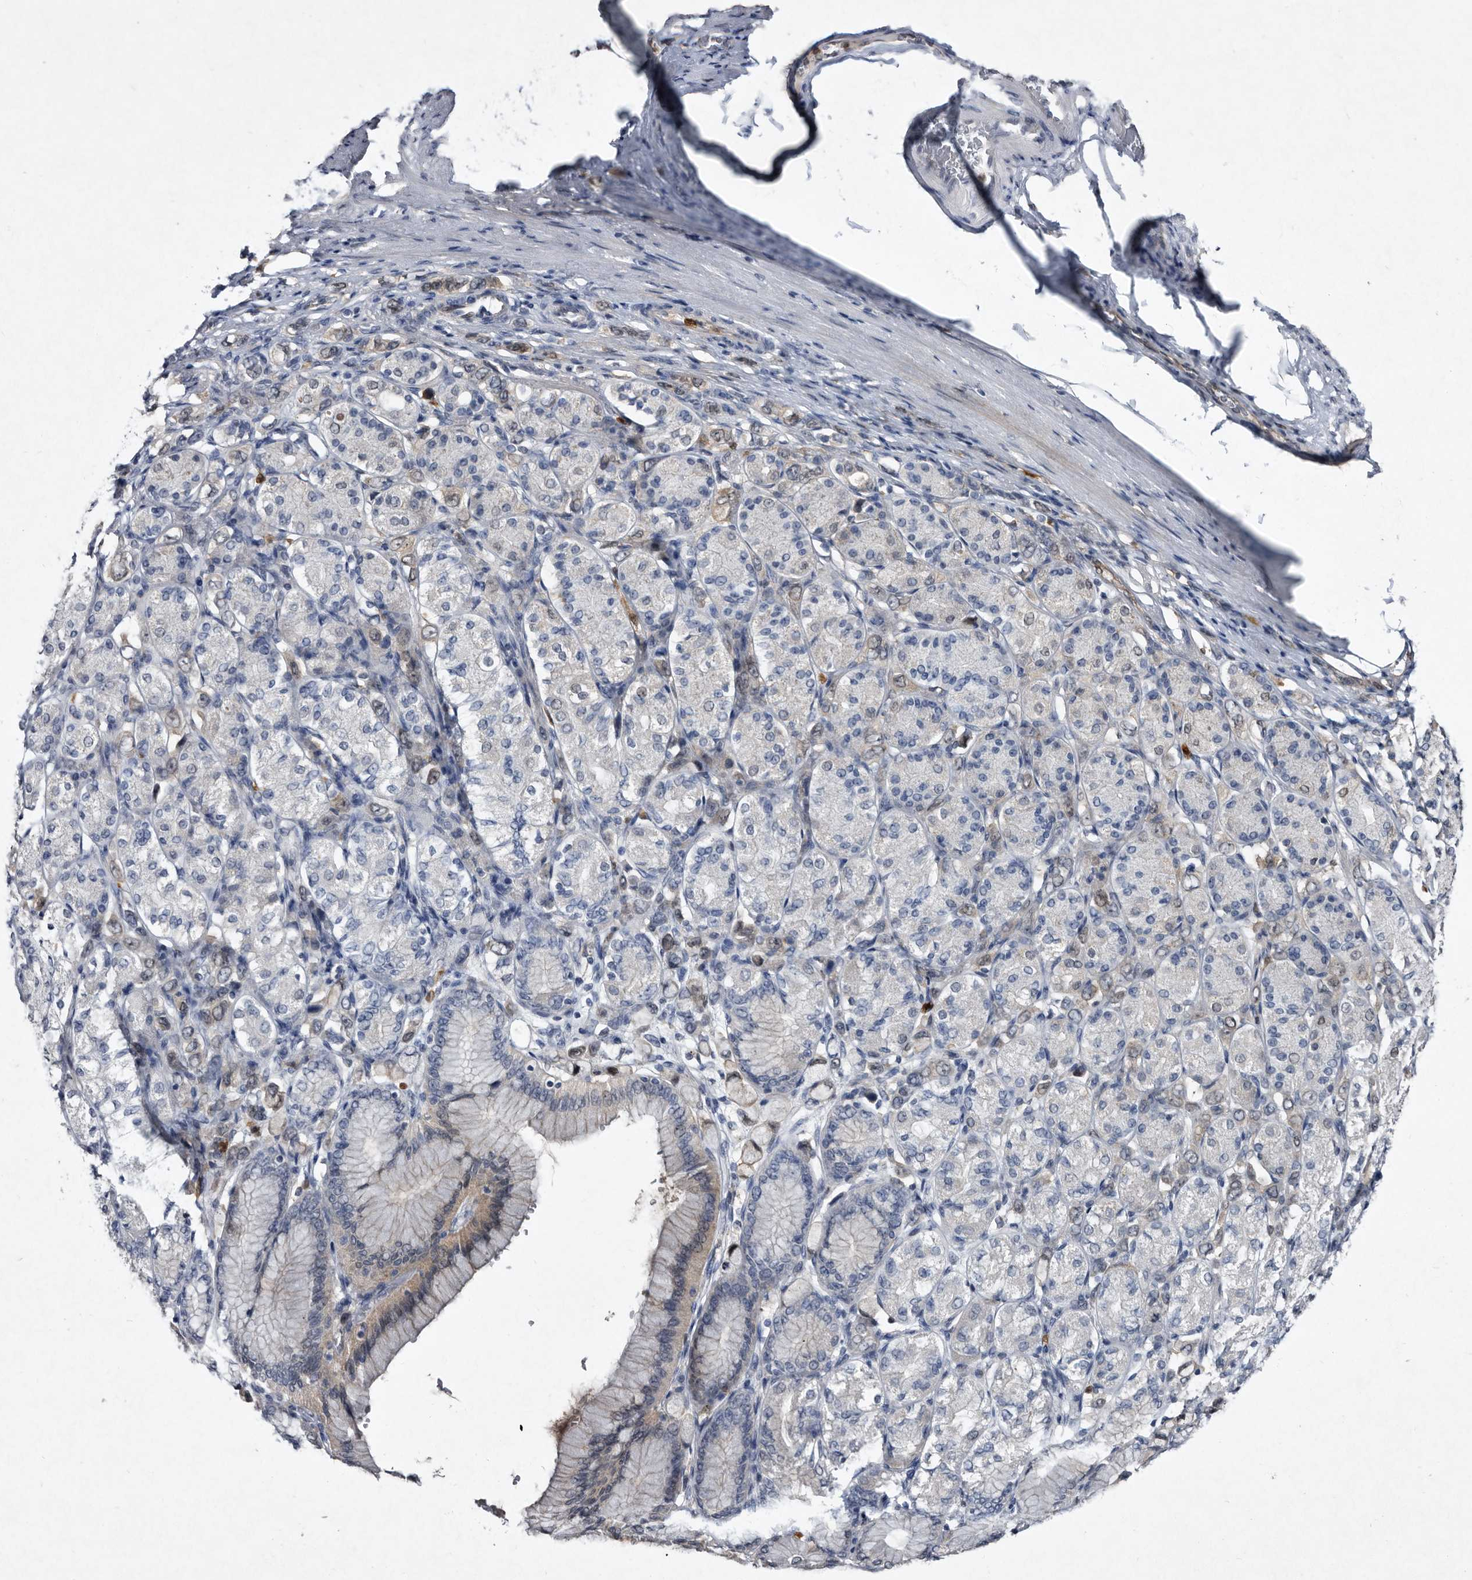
{"staining": {"intensity": "negative", "quantity": "none", "location": "none"}, "tissue": "stomach cancer", "cell_type": "Tumor cells", "image_type": "cancer", "snomed": [{"axis": "morphology", "description": "Adenocarcinoma, NOS"}, {"axis": "topography", "description": "Stomach"}], "caption": "Human stomach cancer stained for a protein using immunohistochemistry shows no expression in tumor cells.", "gene": "SERPINB8", "patient": {"sex": "female", "age": 65}}